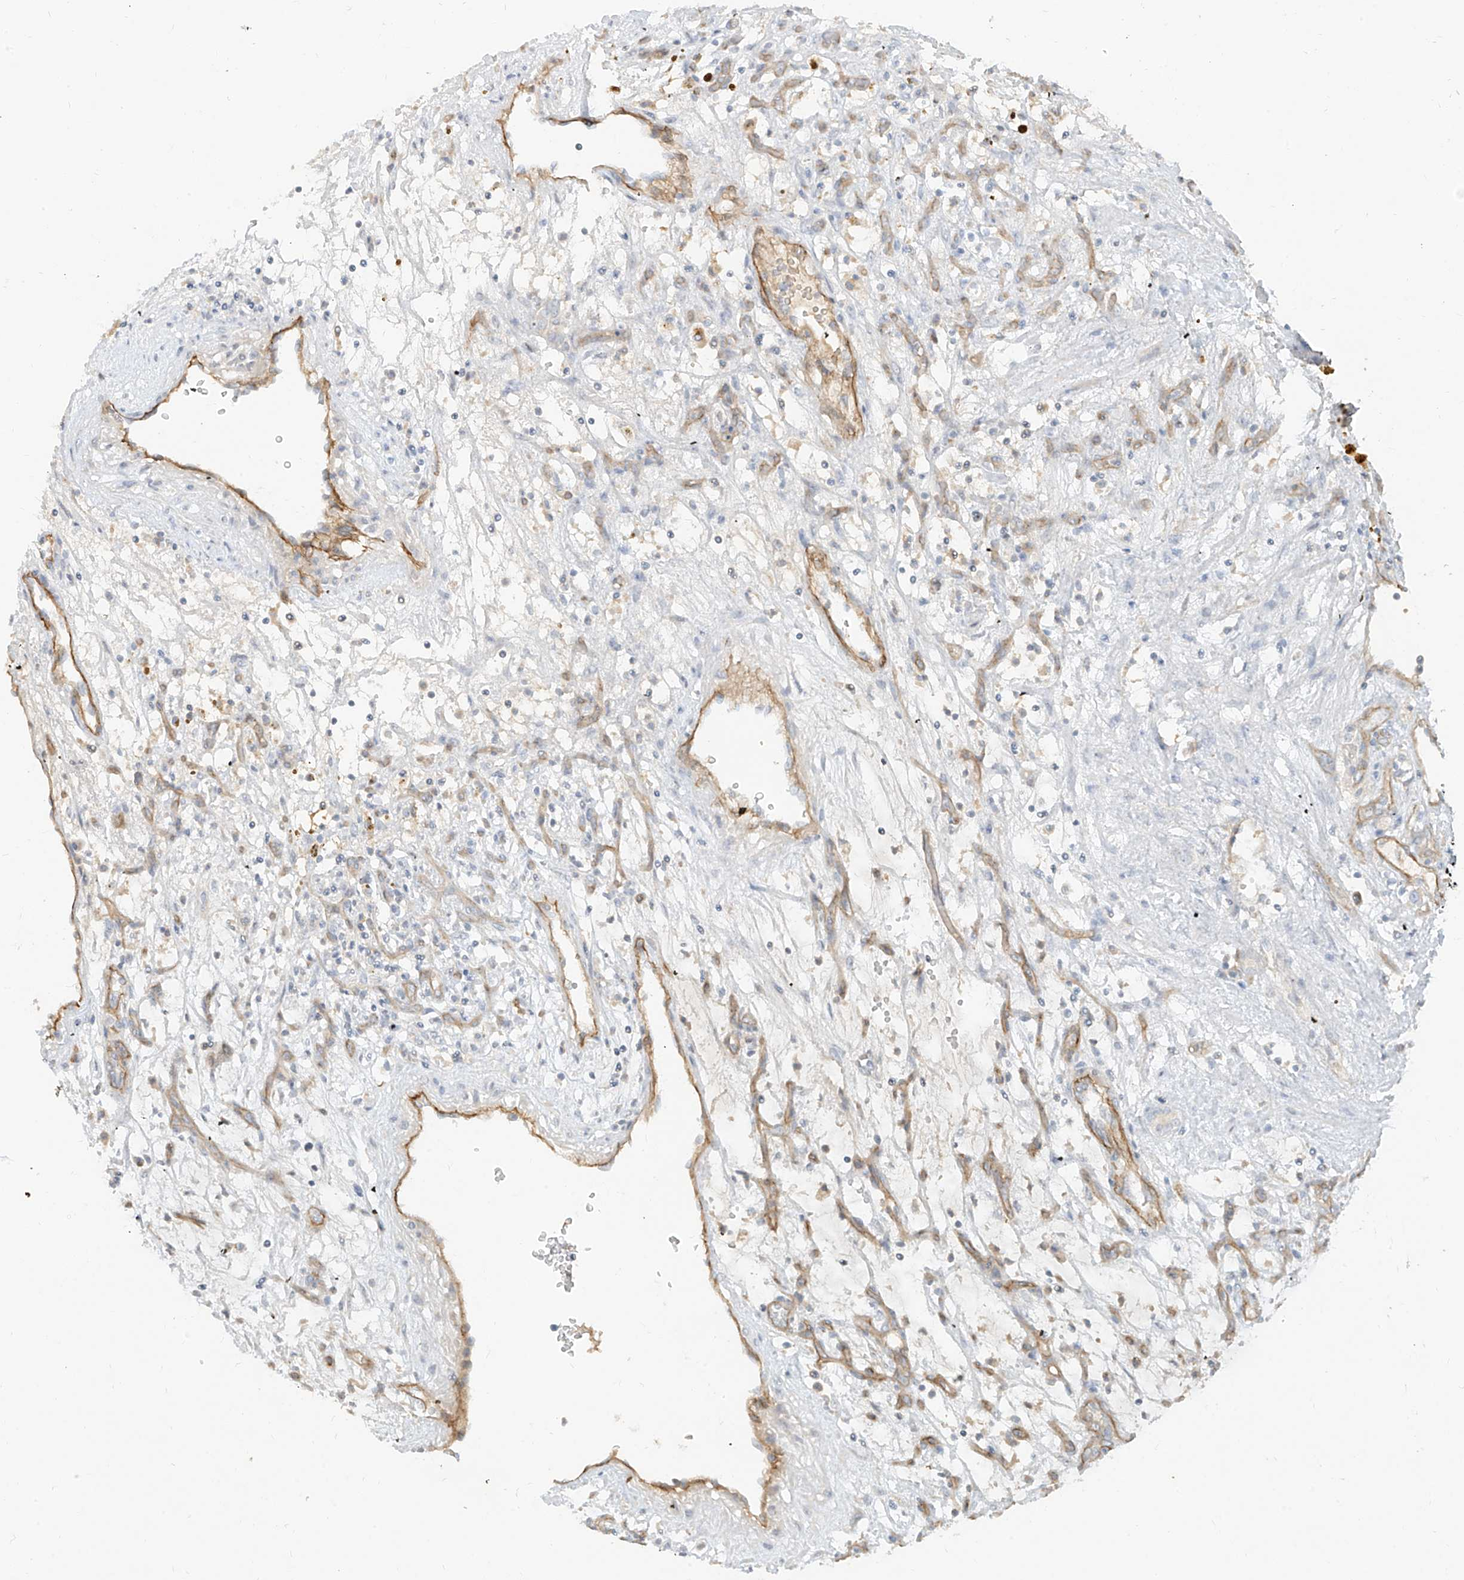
{"staining": {"intensity": "weak", "quantity": "<25%", "location": "cytoplasmic/membranous"}, "tissue": "renal cancer", "cell_type": "Tumor cells", "image_type": "cancer", "snomed": [{"axis": "morphology", "description": "Adenocarcinoma, NOS"}, {"axis": "topography", "description": "Kidney"}], "caption": "The image shows no staining of tumor cells in renal cancer (adenocarcinoma).", "gene": "C2orf42", "patient": {"sex": "female", "age": 57}}